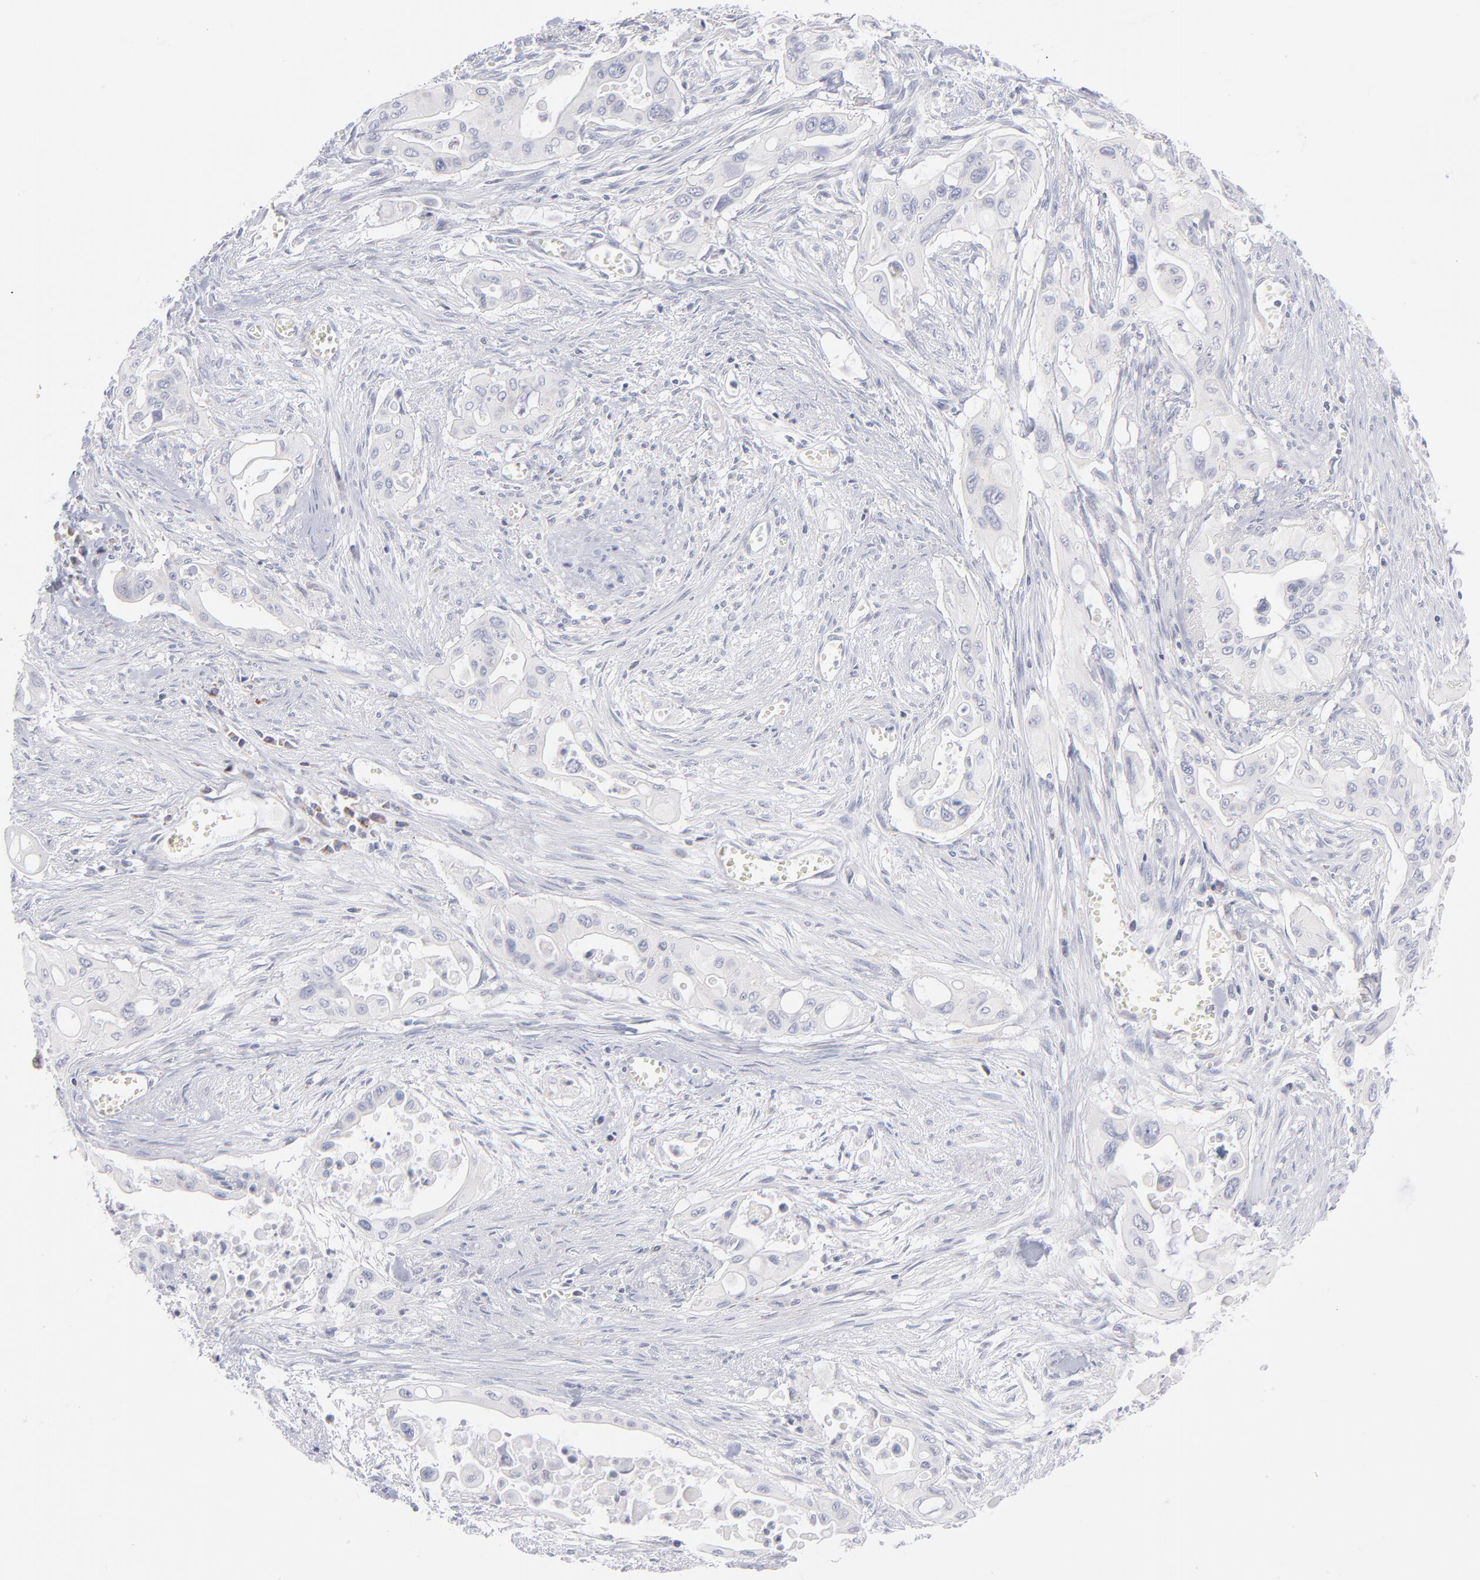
{"staining": {"intensity": "negative", "quantity": "none", "location": "none"}, "tissue": "pancreatic cancer", "cell_type": "Tumor cells", "image_type": "cancer", "snomed": [{"axis": "morphology", "description": "Adenocarcinoma, NOS"}, {"axis": "topography", "description": "Pancreas"}], "caption": "There is no significant staining in tumor cells of pancreatic adenocarcinoma.", "gene": "MTHFD2", "patient": {"sex": "male", "age": 77}}